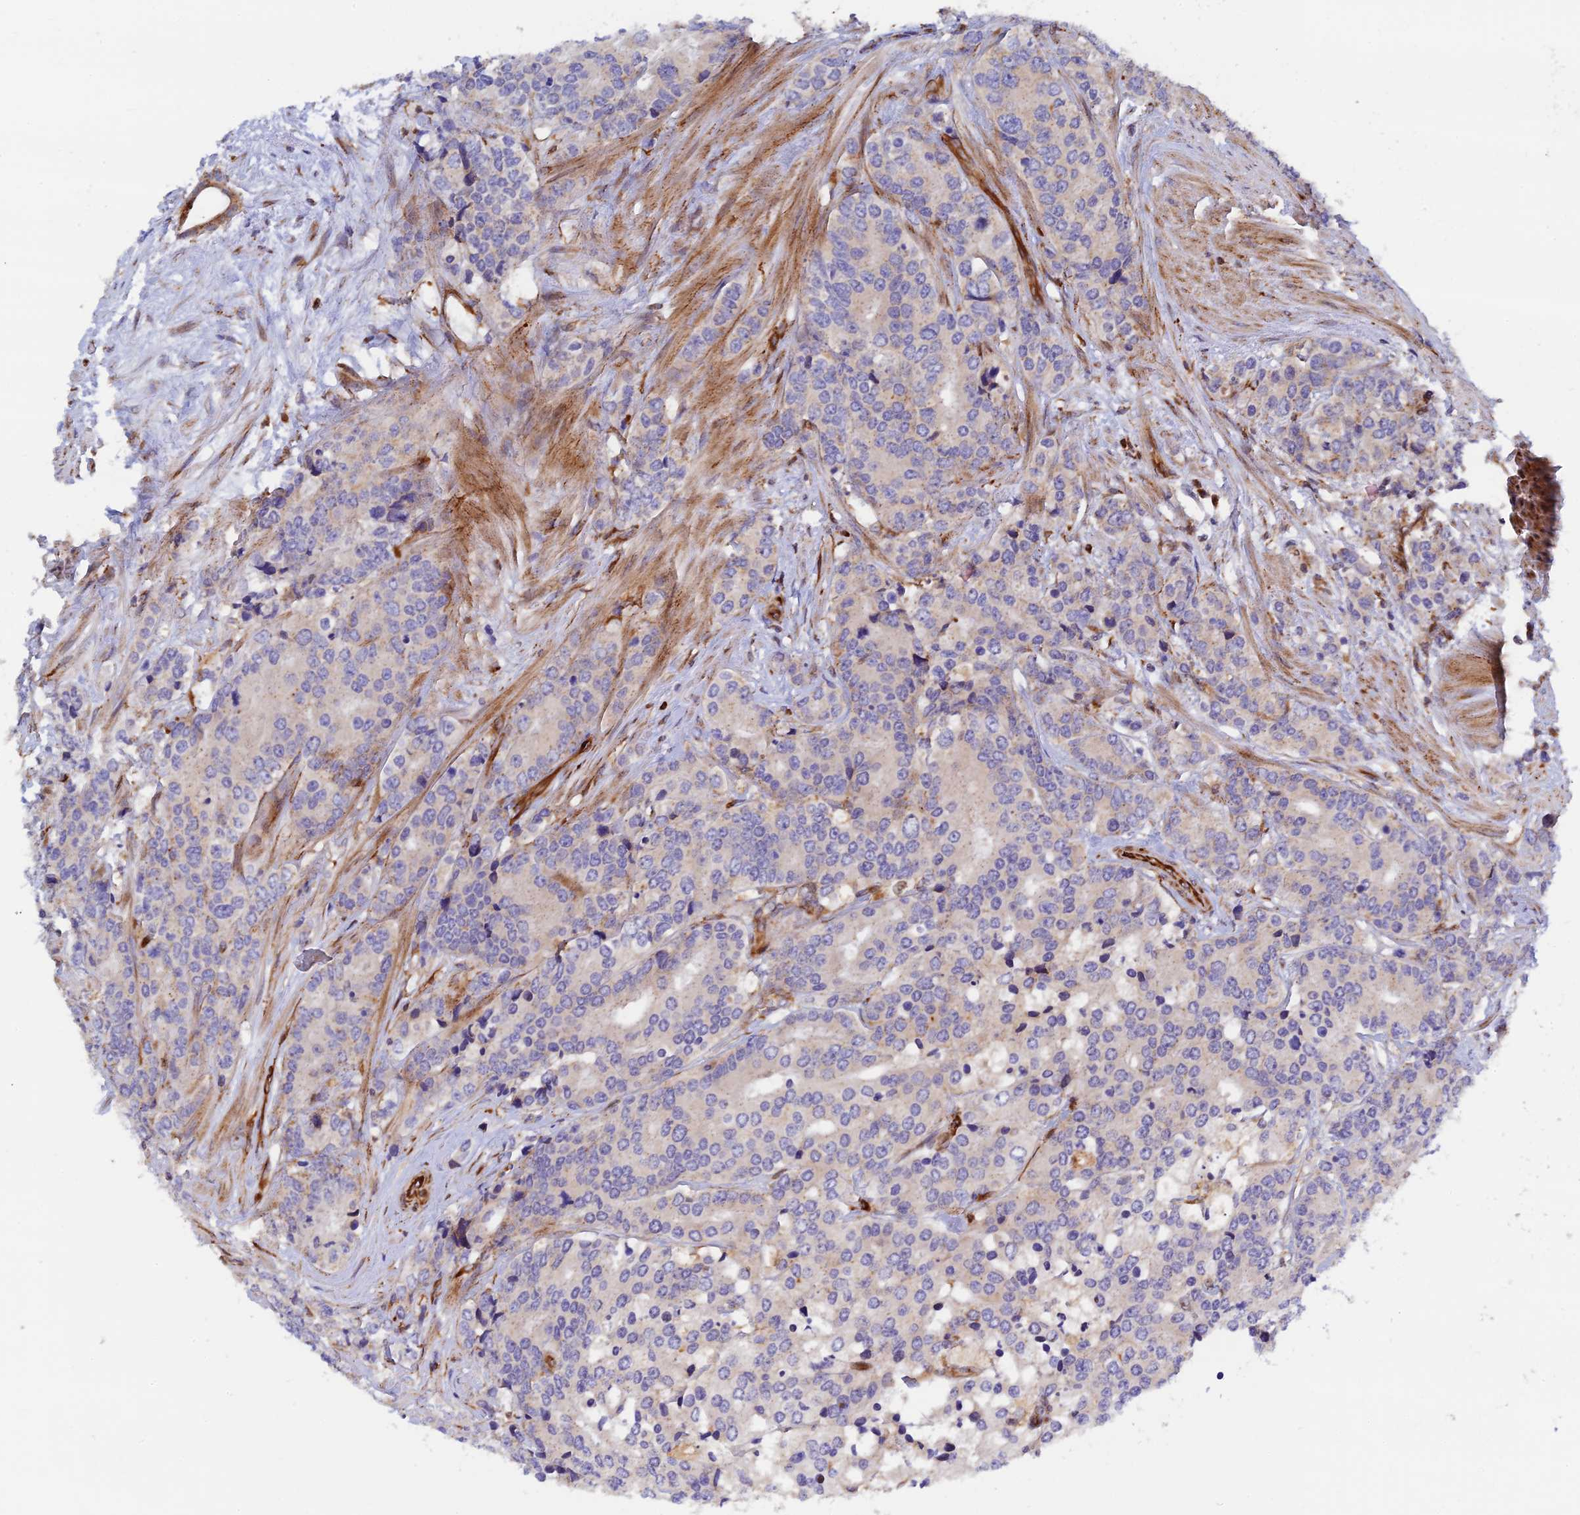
{"staining": {"intensity": "moderate", "quantity": "<25%", "location": "cytoplasmic/membranous"}, "tissue": "prostate cancer", "cell_type": "Tumor cells", "image_type": "cancer", "snomed": [{"axis": "morphology", "description": "Adenocarcinoma, High grade"}, {"axis": "topography", "description": "Prostate"}], "caption": "Immunohistochemistry of human high-grade adenocarcinoma (prostate) shows low levels of moderate cytoplasmic/membranous staining in approximately <25% of tumor cells.", "gene": "PPP2R3C", "patient": {"sex": "male", "age": 62}}